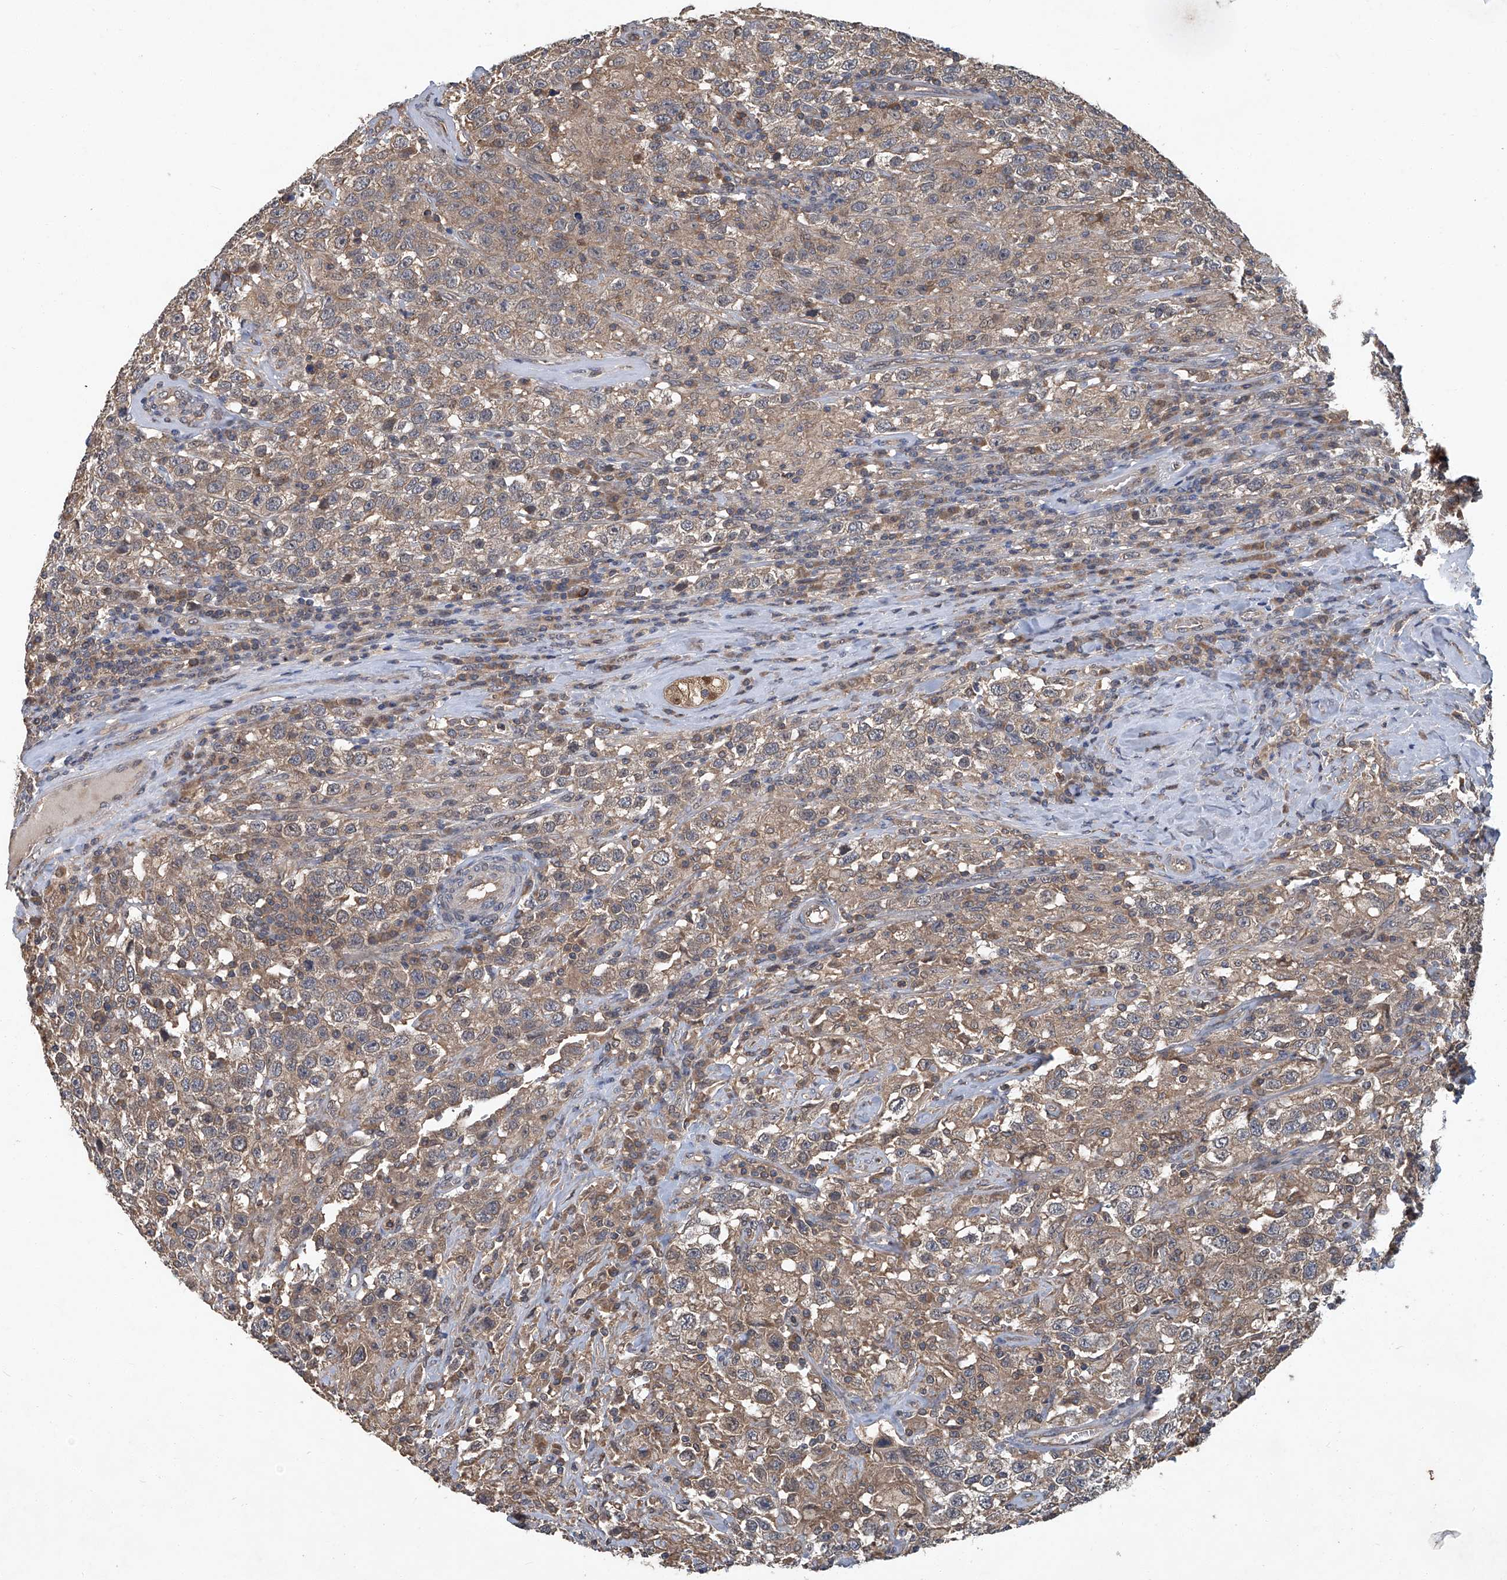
{"staining": {"intensity": "weak", "quantity": ">75%", "location": "cytoplasmic/membranous"}, "tissue": "testis cancer", "cell_type": "Tumor cells", "image_type": "cancer", "snomed": [{"axis": "morphology", "description": "Seminoma, NOS"}, {"axis": "topography", "description": "Testis"}], "caption": "Protein expression analysis of human testis cancer reveals weak cytoplasmic/membranous positivity in about >75% of tumor cells.", "gene": "ANKRD34A", "patient": {"sex": "male", "age": 41}}